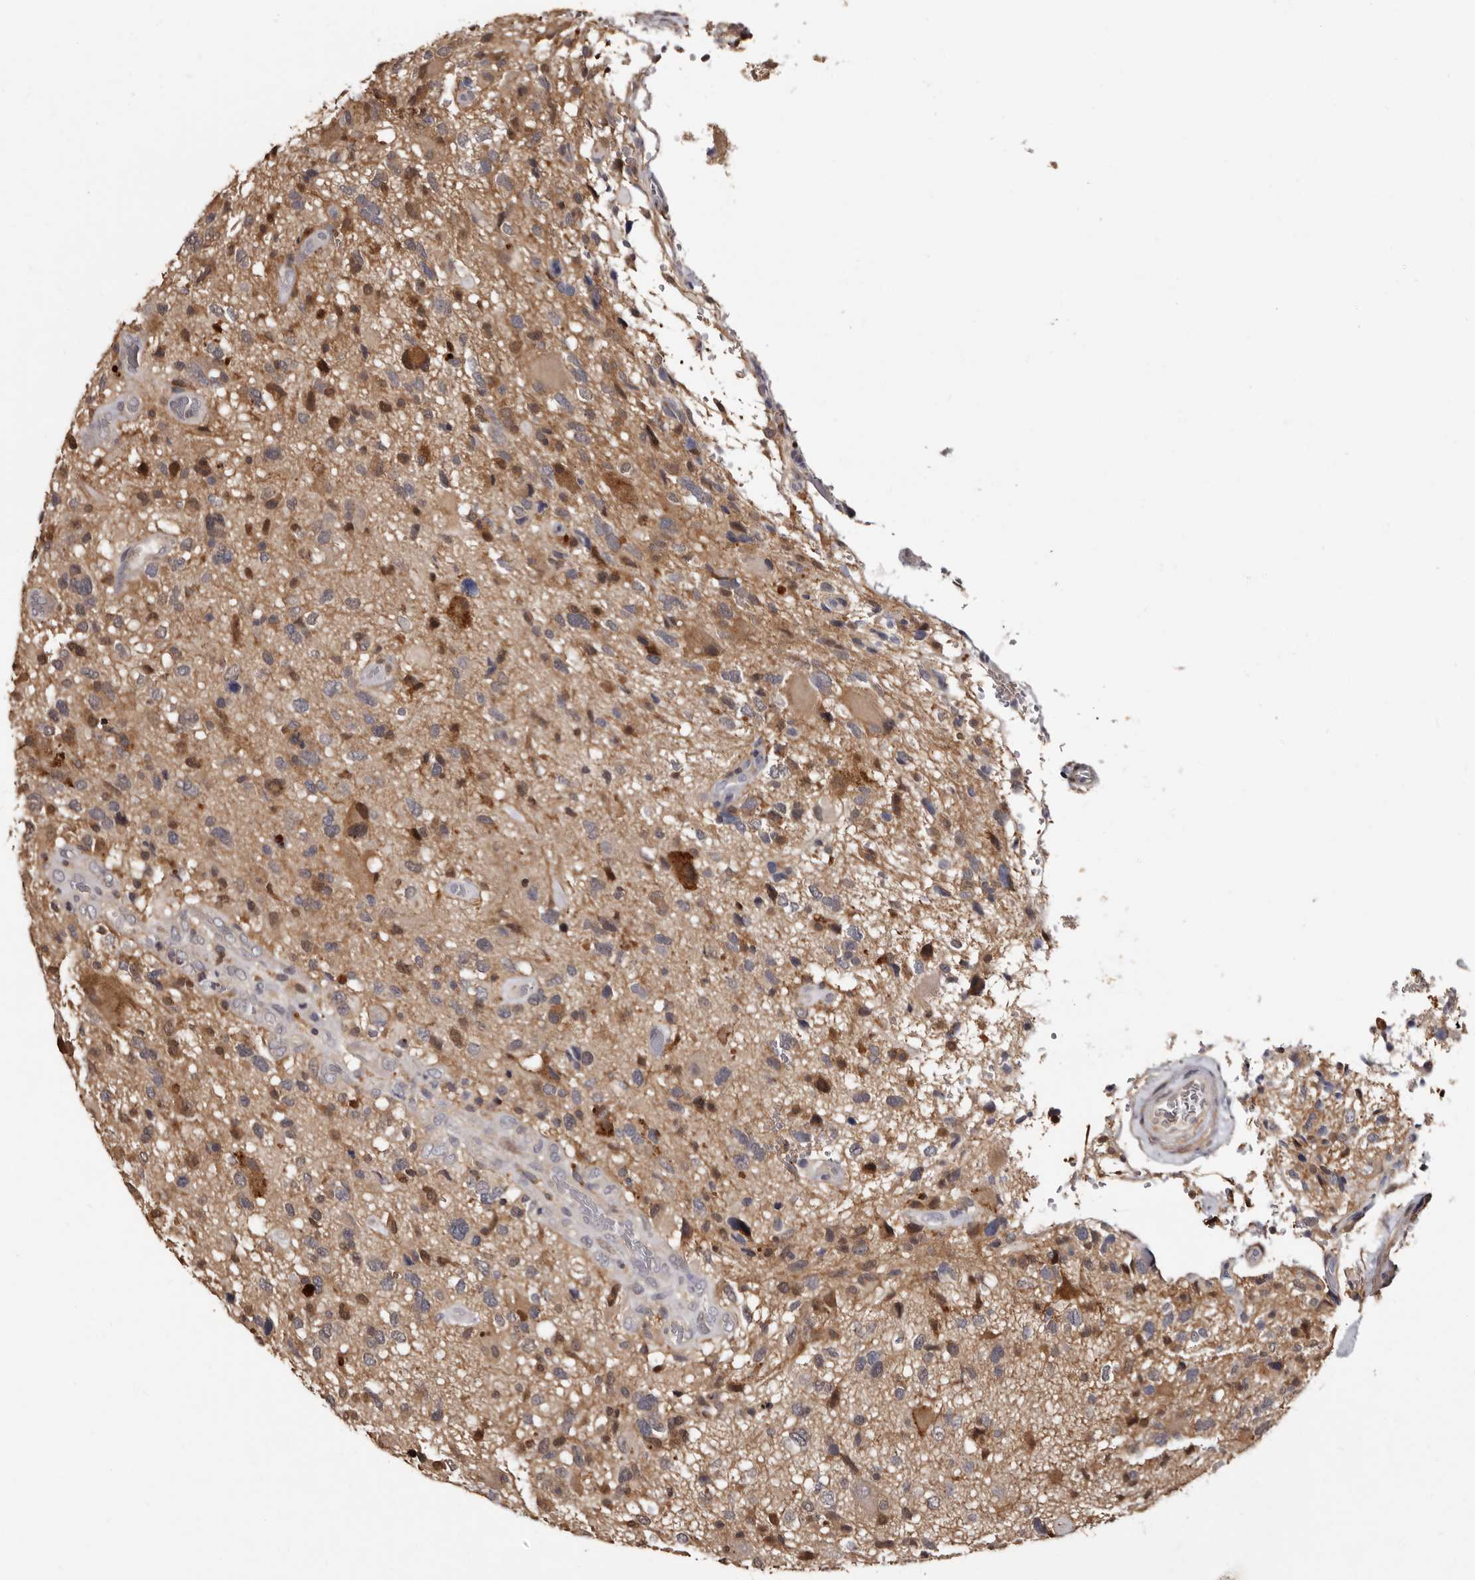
{"staining": {"intensity": "weak", "quantity": ">75%", "location": "cytoplasmic/membranous"}, "tissue": "glioma", "cell_type": "Tumor cells", "image_type": "cancer", "snomed": [{"axis": "morphology", "description": "Glioma, malignant, High grade"}, {"axis": "topography", "description": "Brain"}], "caption": "Human high-grade glioma (malignant) stained for a protein (brown) demonstrates weak cytoplasmic/membranous positive expression in approximately >75% of tumor cells.", "gene": "DNPH1", "patient": {"sex": "male", "age": 33}}